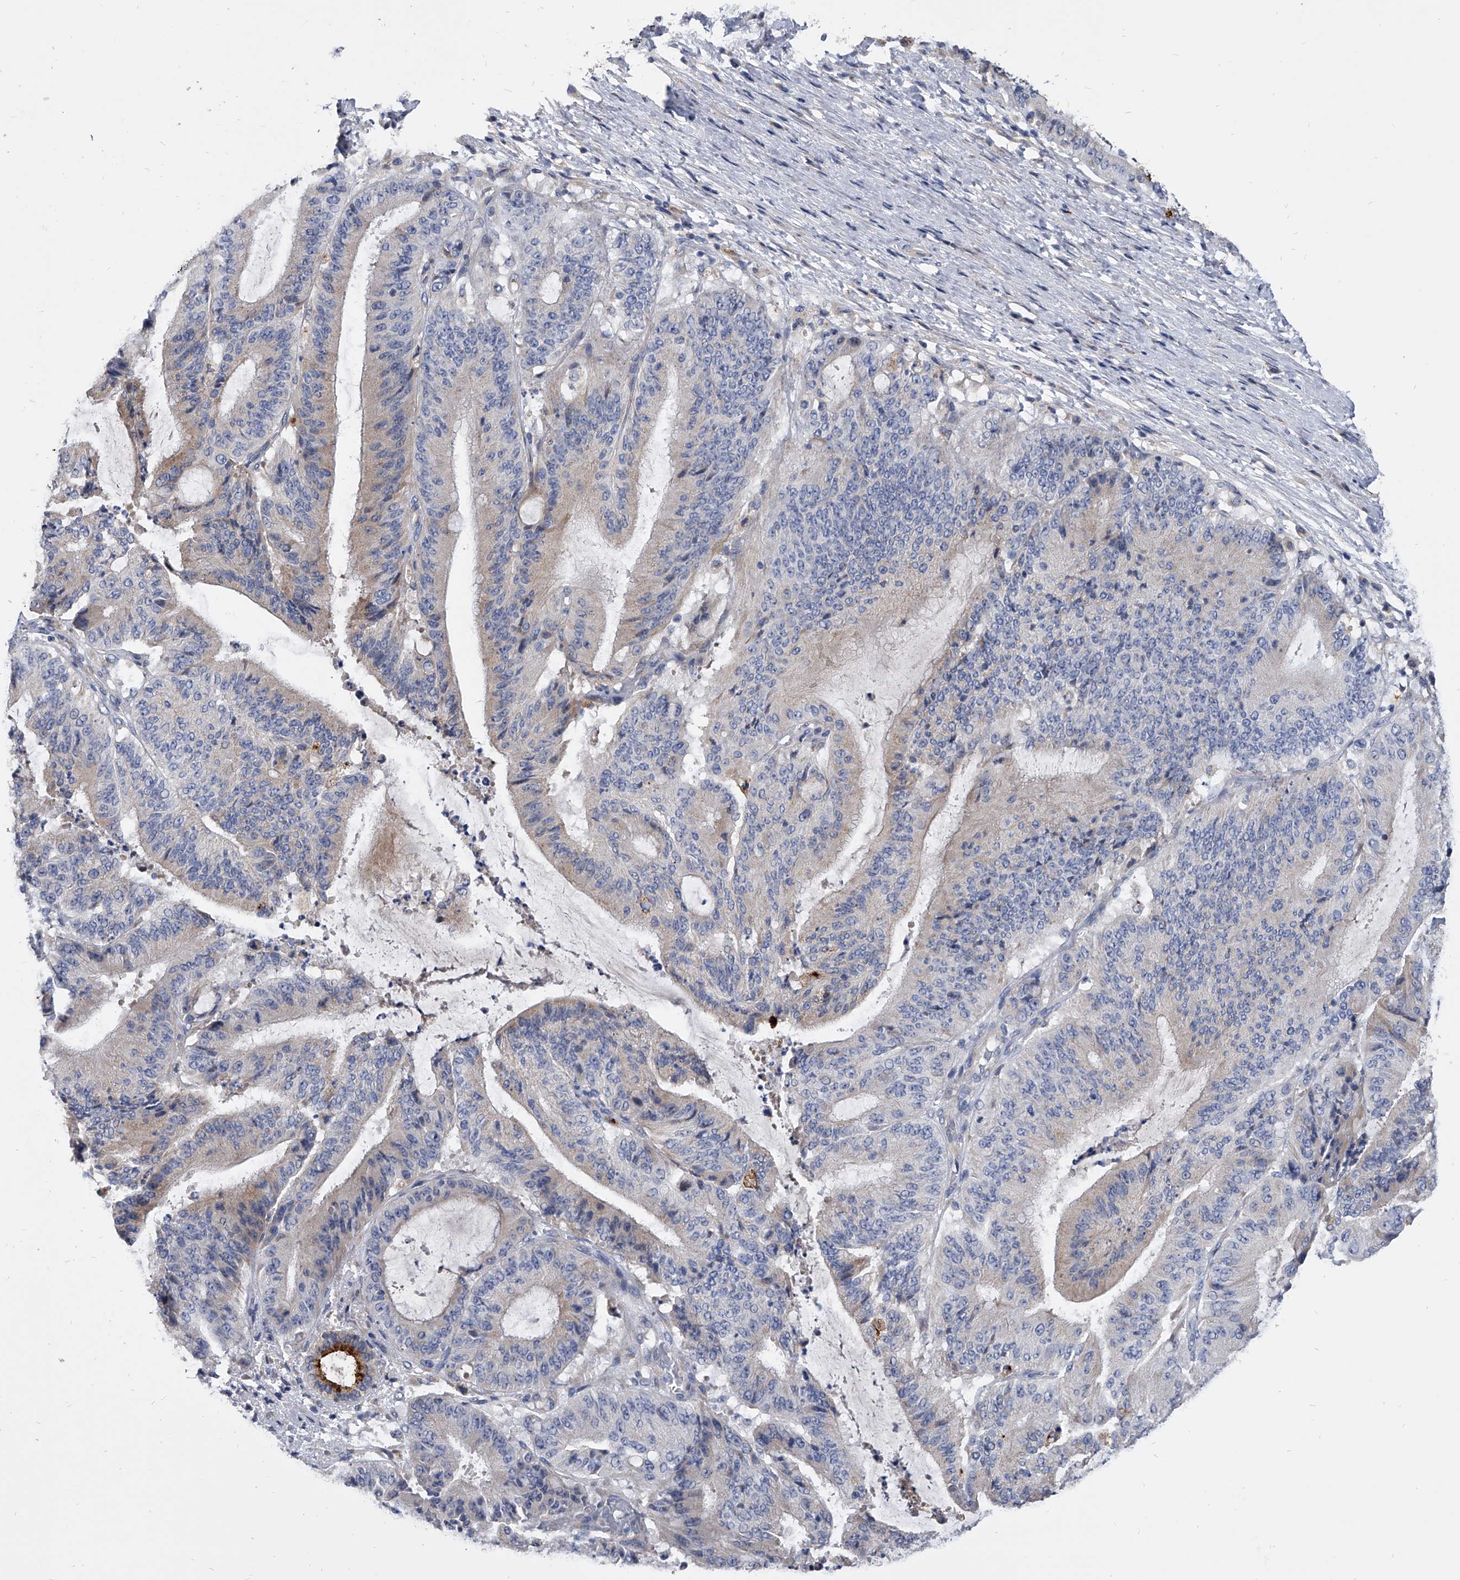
{"staining": {"intensity": "weak", "quantity": "<25%", "location": "cytoplasmic/membranous"}, "tissue": "liver cancer", "cell_type": "Tumor cells", "image_type": "cancer", "snomed": [{"axis": "morphology", "description": "Normal tissue, NOS"}, {"axis": "morphology", "description": "Cholangiocarcinoma"}, {"axis": "topography", "description": "Liver"}, {"axis": "topography", "description": "Peripheral nerve tissue"}], "caption": "The immunohistochemistry (IHC) photomicrograph has no significant expression in tumor cells of liver cholangiocarcinoma tissue.", "gene": "SPP1", "patient": {"sex": "female", "age": 73}}